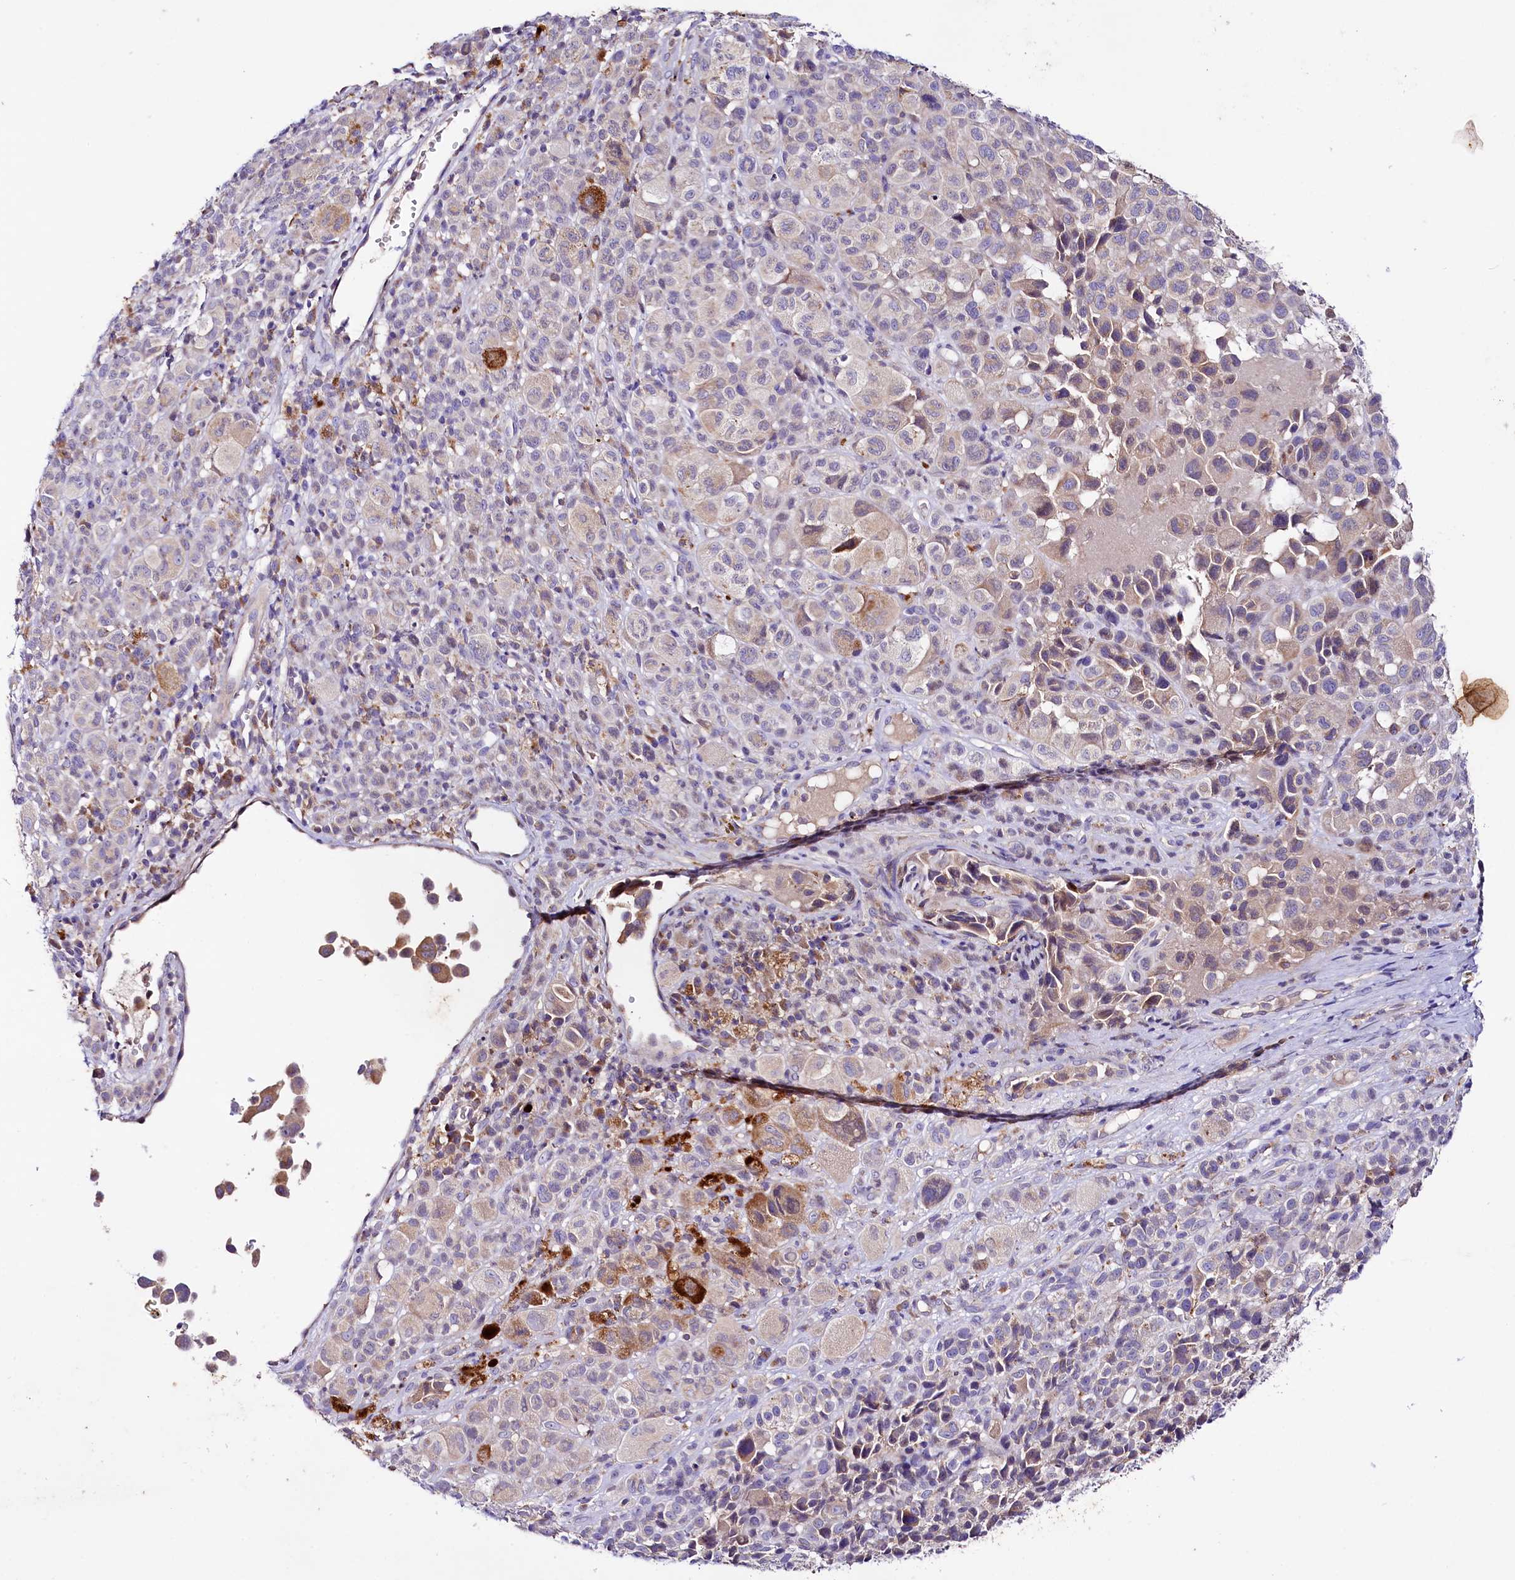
{"staining": {"intensity": "moderate", "quantity": "<25%", "location": "cytoplasmic/membranous"}, "tissue": "melanoma", "cell_type": "Tumor cells", "image_type": "cancer", "snomed": [{"axis": "morphology", "description": "Malignant melanoma, NOS"}, {"axis": "topography", "description": "Skin of trunk"}], "caption": "This is an image of immunohistochemistry staining of malignant melanoma, which shows moderate positivity in the cytoplasmic/membranous of tumor cells.", "gene": "SACM1L", "patient": {"sex": "male", "age": 71}}